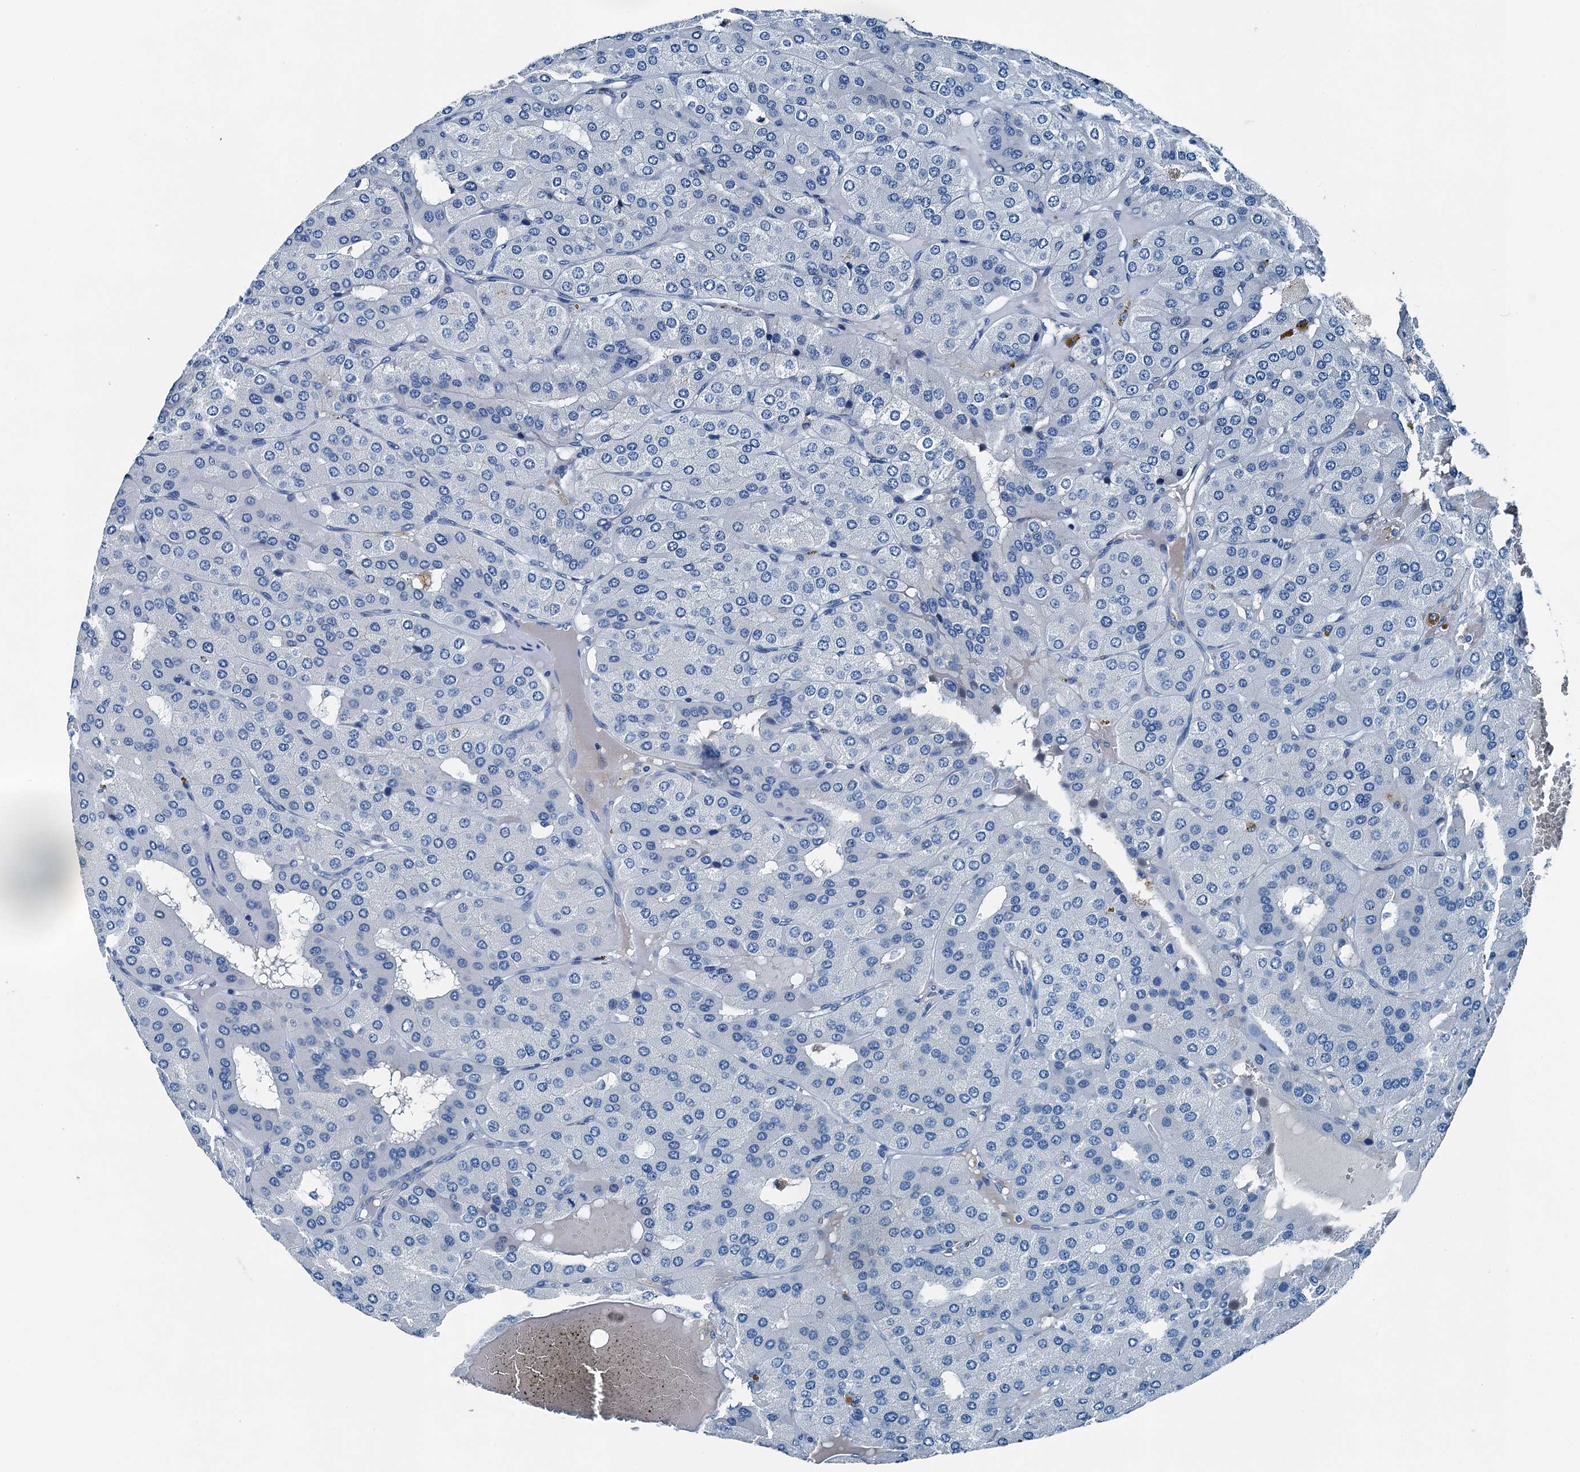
{"staining": {"intensity": "negative", "quantity": "none", "location": "none"}, "tissue": "parathyroid gland", "cell_type": "Glandular cells", "image_type": "normal", "snomed": [{"axis": "morphology", "description": "Normal tissue, NOS"}, {"axis": "morphology", "description": "Adenoma, NOS"}, {"axis": "topography", "description": "Parathyroid gland"}], "caption": "Immunohistochemical staining of normal parathyroid gland demonstrates no significant staining in glandular cells.", "gene": "RAB3IL1", "patient": {"sex": "female", "age": 86}}